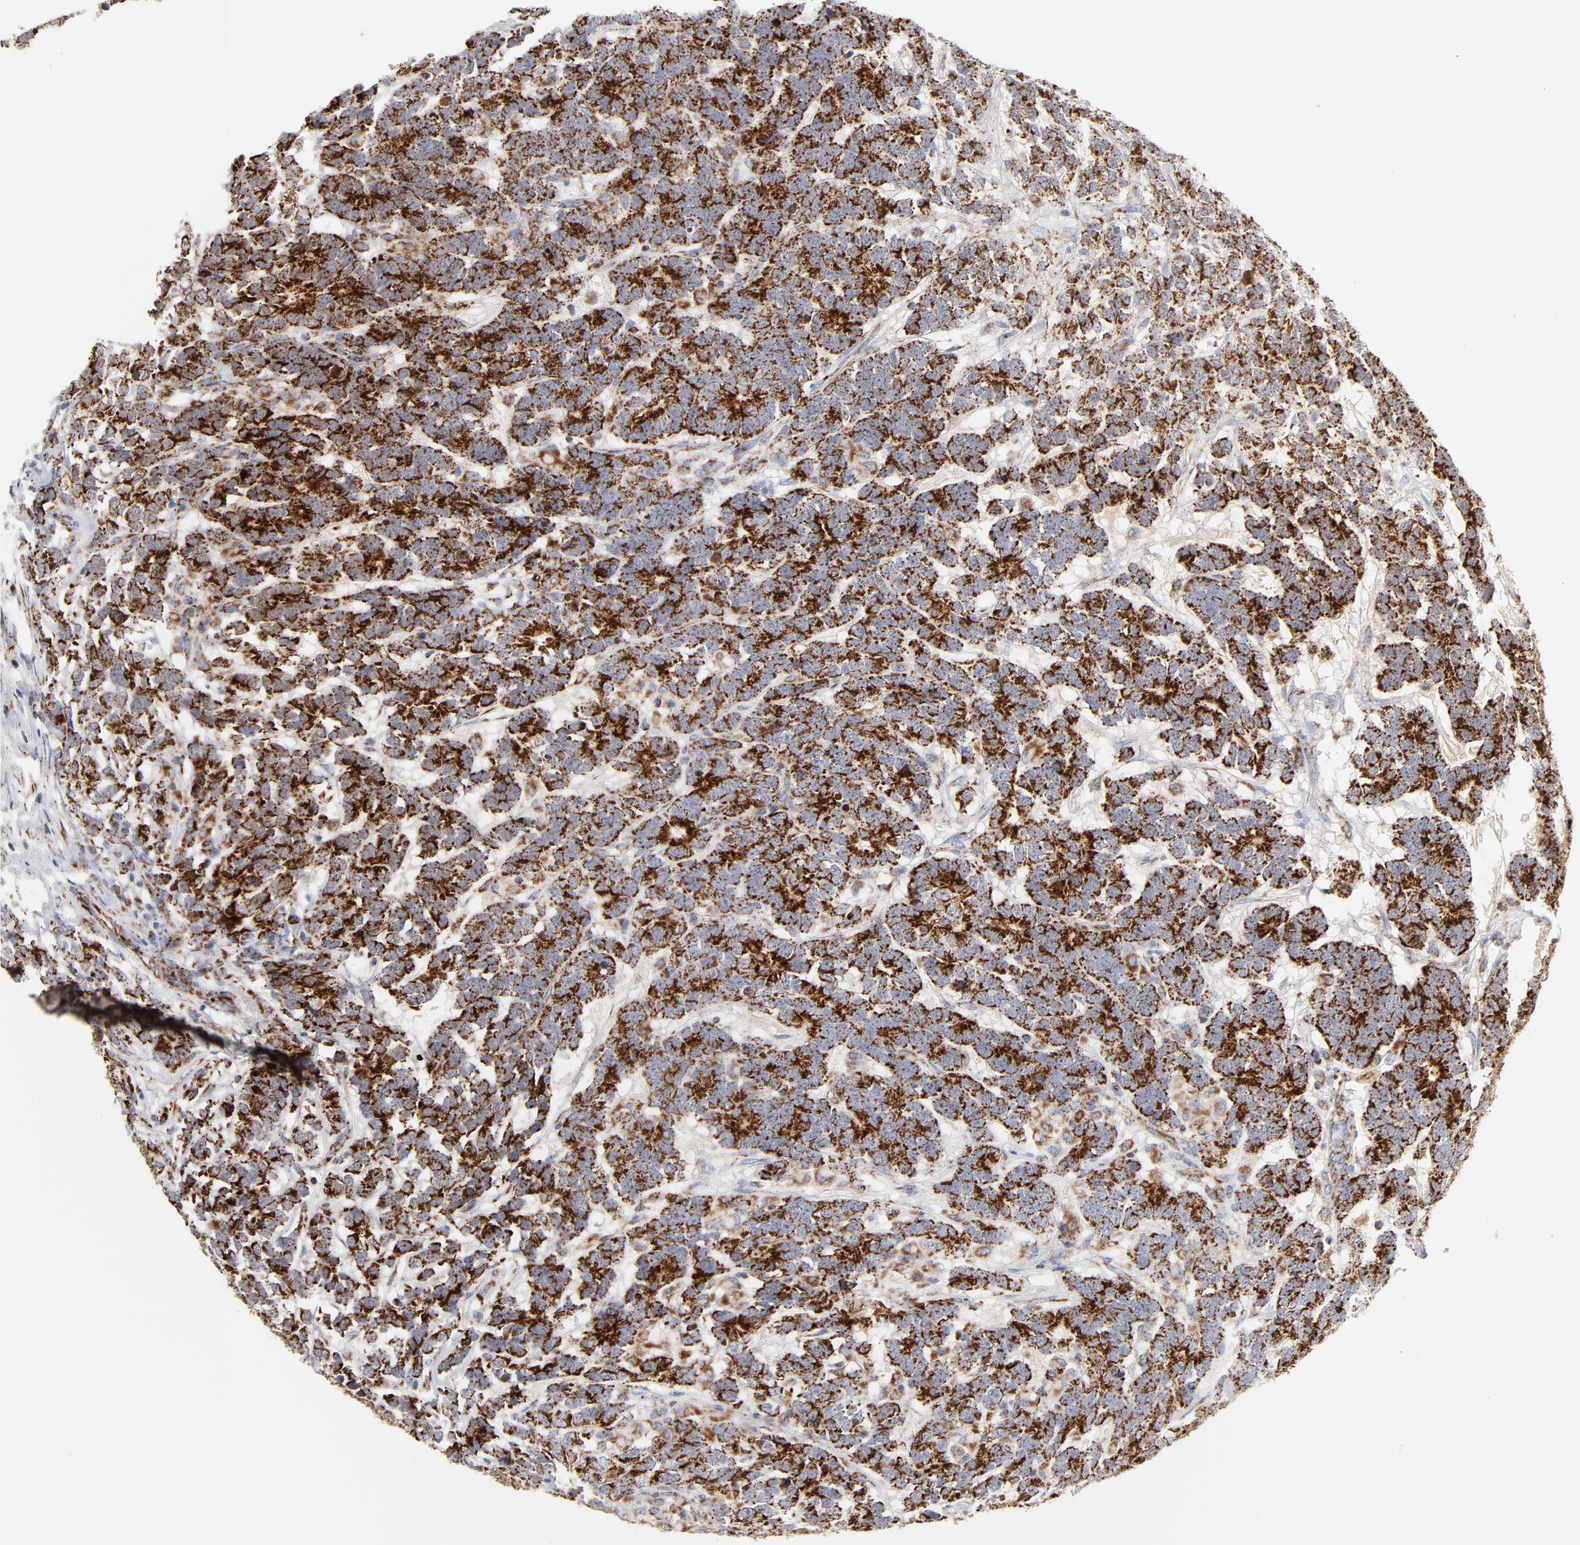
{"staining": {"intensity": "strong", "quantity": ">75%", "location": "cytoplasmic/membranous"}, "tissue": "testis cancer", "cell_type": "Tumor cells", "image_type": "cancer", "snomed": [{"axis": "morphology", "description": "Carcinoma, Embryonal, NOS"}, {"axis": "topography", "description": "Testis"}], "caption": "Human embryonal carcinoma (testis) stained with a brown dye demonstrates strong cytoplasmic/membranous positive expression in about >75% of tumor cells.", "gene": "DIABLO", "patient": {"sex": "male", "age": 26}}